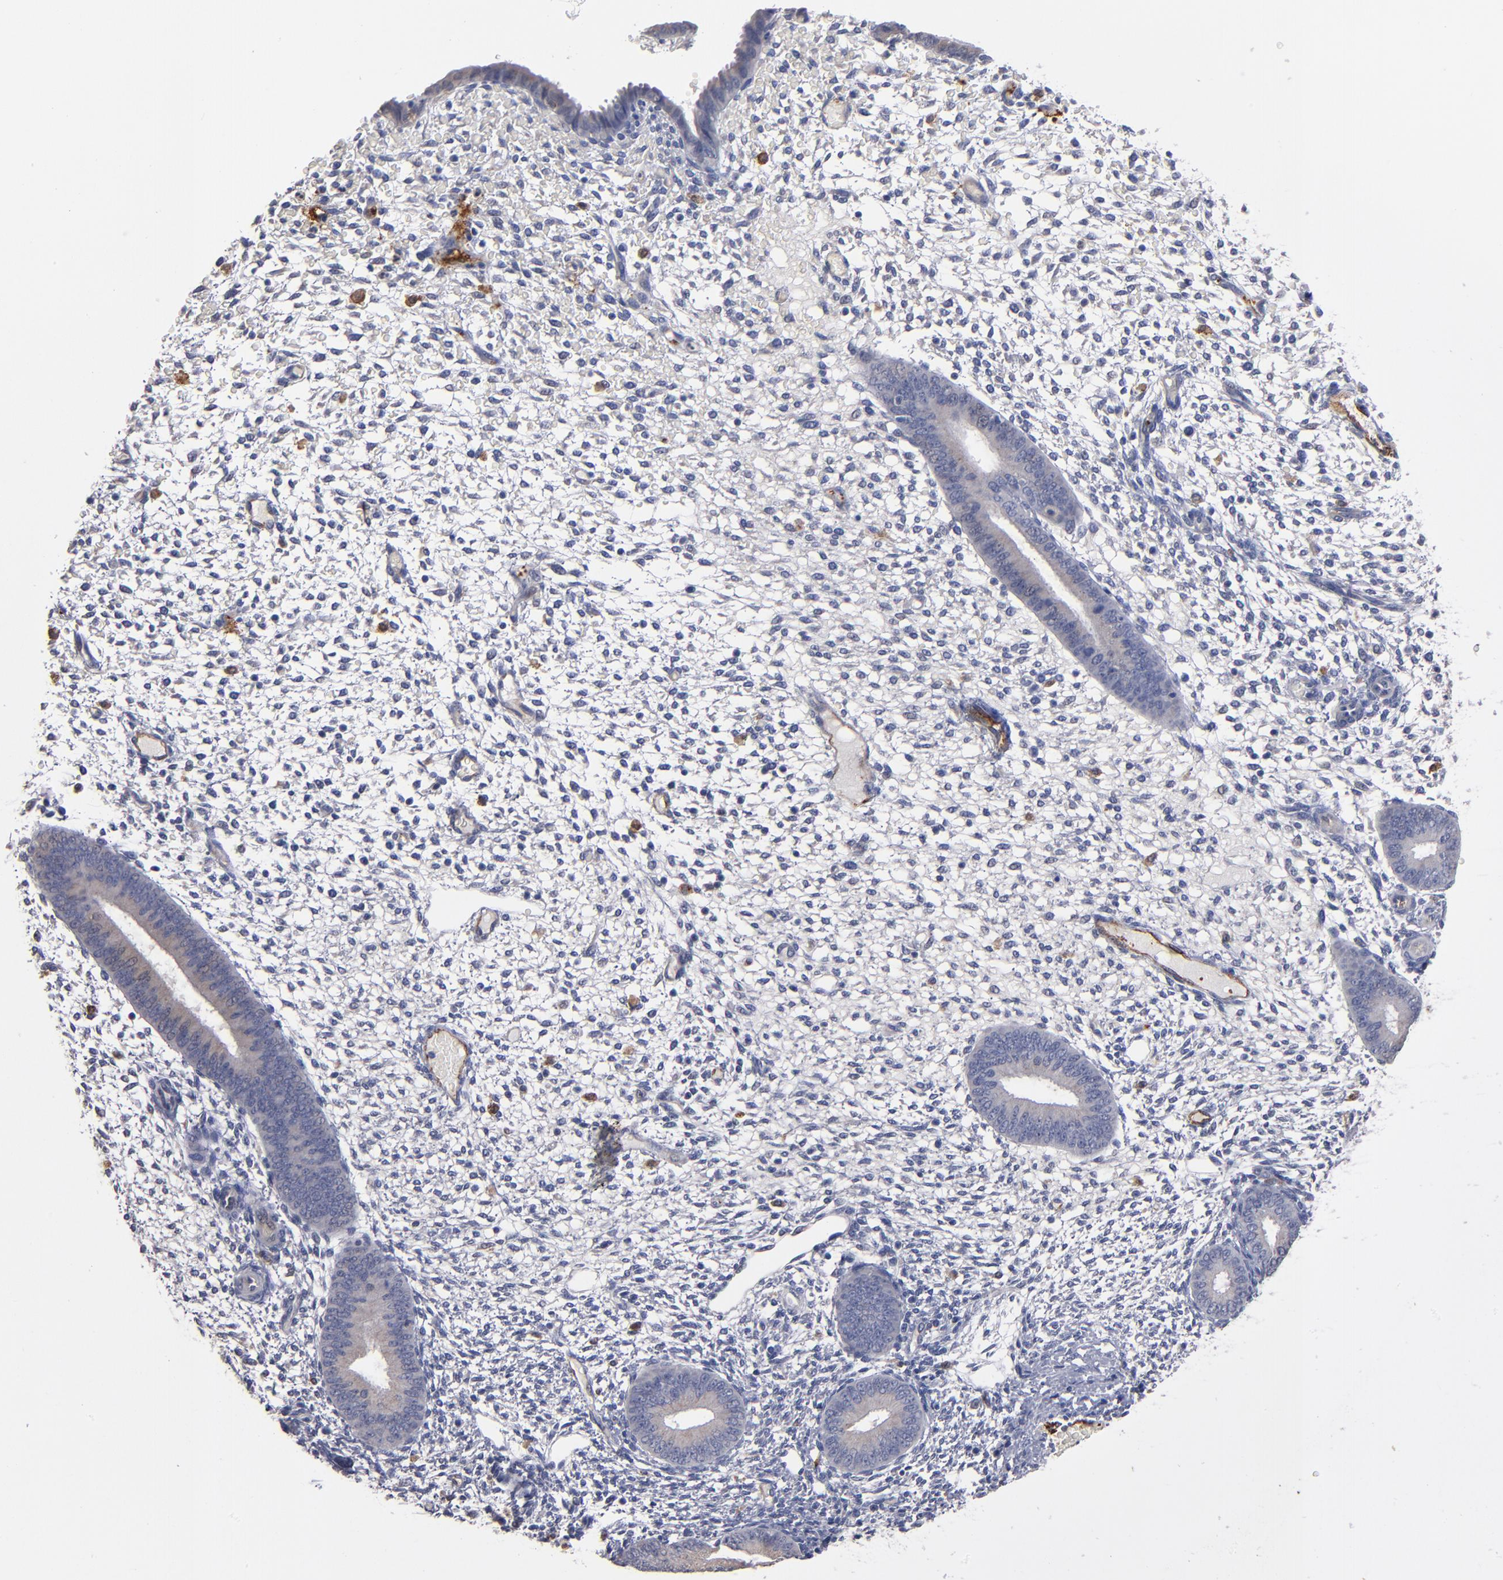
{"staining": {"intensity": "moderate", "quantity": "<25%", "location": "cytoplasmic/membranous"}, "tissue": "endometrium", "cell_type": "Cells in endometrial stroma", "image_type": "normal", "snomed": [{"axis": "morphology", "description": "Normal tissue, NOS"}, {"axis": "topography", "description": "Endometrium"}], "caption": "A micrograph of endometrium stained for a protein exhibits moderate cytoplasmic/membranous brown staining in cells in endometrial stroma. (DAB = brown stain, brightfield microscopy at high magnification).", "gene": "SELP", "patient": {"sex": "female", "age": 42}}